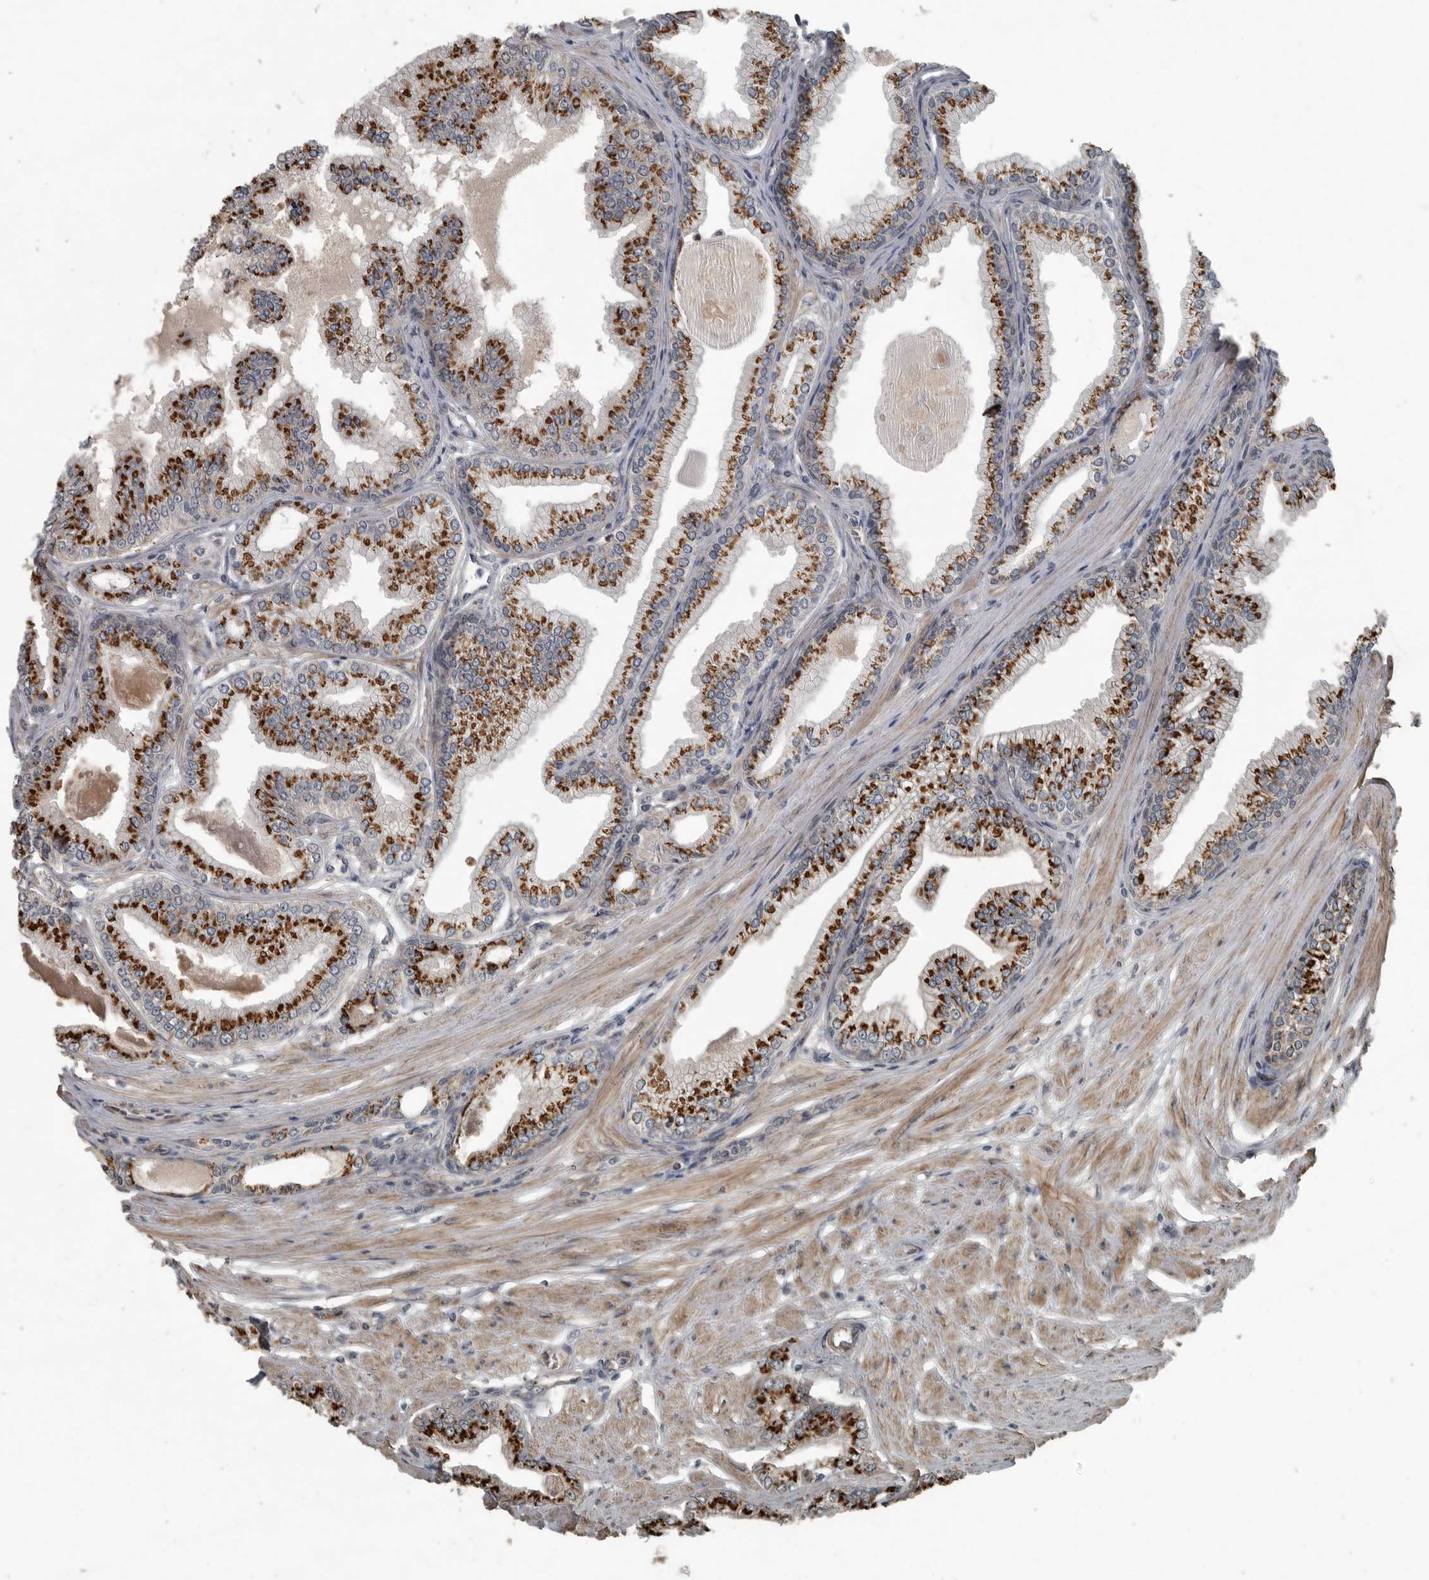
{"staining": {"intensity": "strong", "quantity": ">75%", "location": "cytoplasmic/membranous"}, "tissue": "prostate cancer", "cell_type": "Tumor cells", "image_type": "cancer", "snomed": [{"axis": "morphology", "description": "Adenocarcinoma, Low grade"}, {"axis": "topography", "description": "Prostate"}], "caption": "Brown immunohistochemical staining in prostate cancer exhibits strong cytoplasmic/membranous expression in about >75% of tumor cells.", "gene": "ZNF345", "patient": {"sex": "male", "age": 52}}